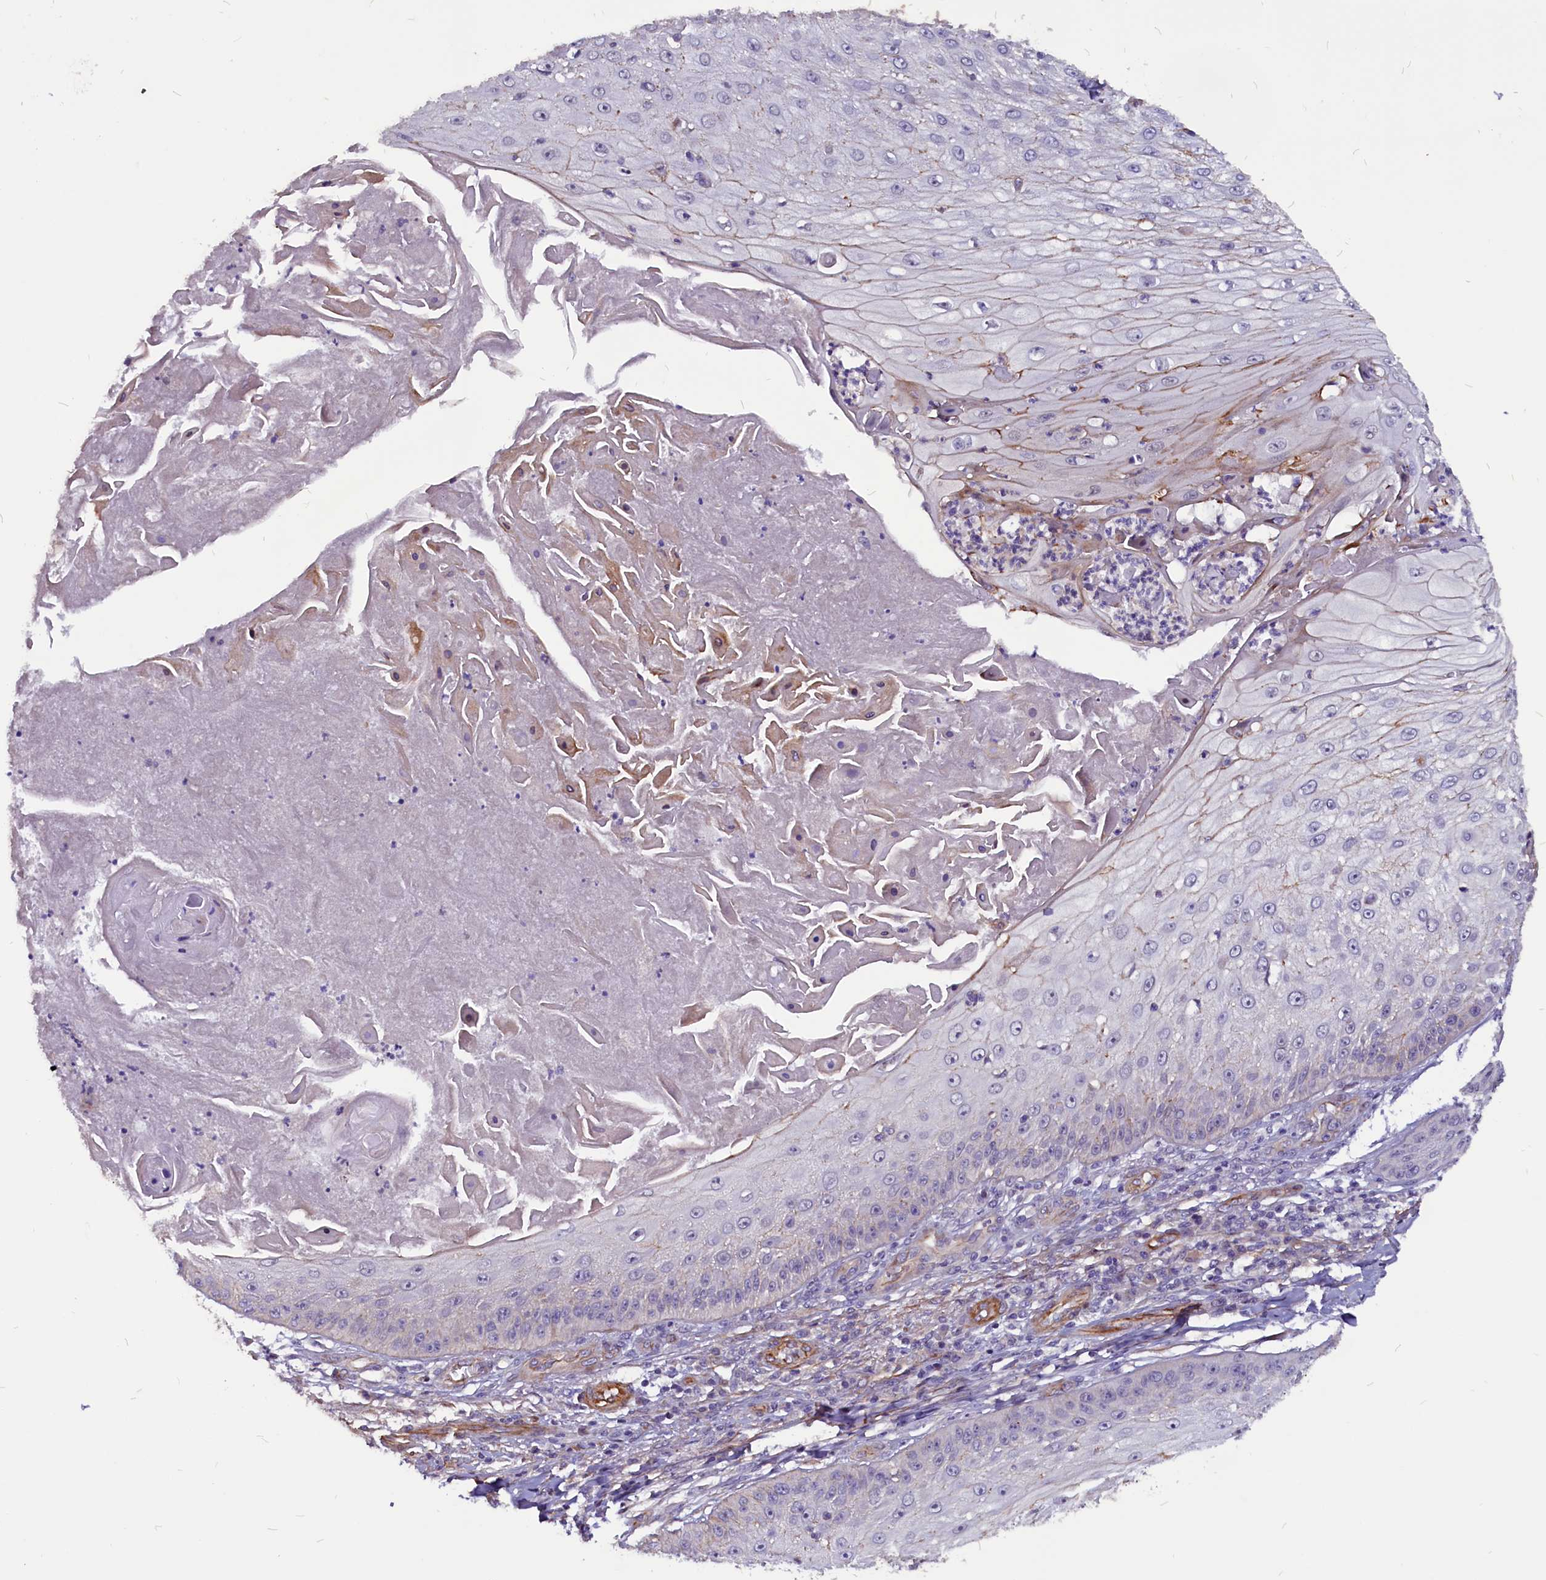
{"staining": {"intensity": "negative", "quantity": "none", "location": "none"}, "tissue": "skin cancer", "cell_type": "Tumor cells", "image_type": "cancer", "snomed": [{"axis": "morphology", "description": "Squamous cell carcinoma, NOS"}, {"axis": "topography", "description": "Skin"}], "caption": "This is an immunohistochemistry histopathology image of human squamous cell carcinoma (skin). There is no staining in tumor cells.", "gene": "ZNF749", "patient": {"sex": "male", "age": 70}}